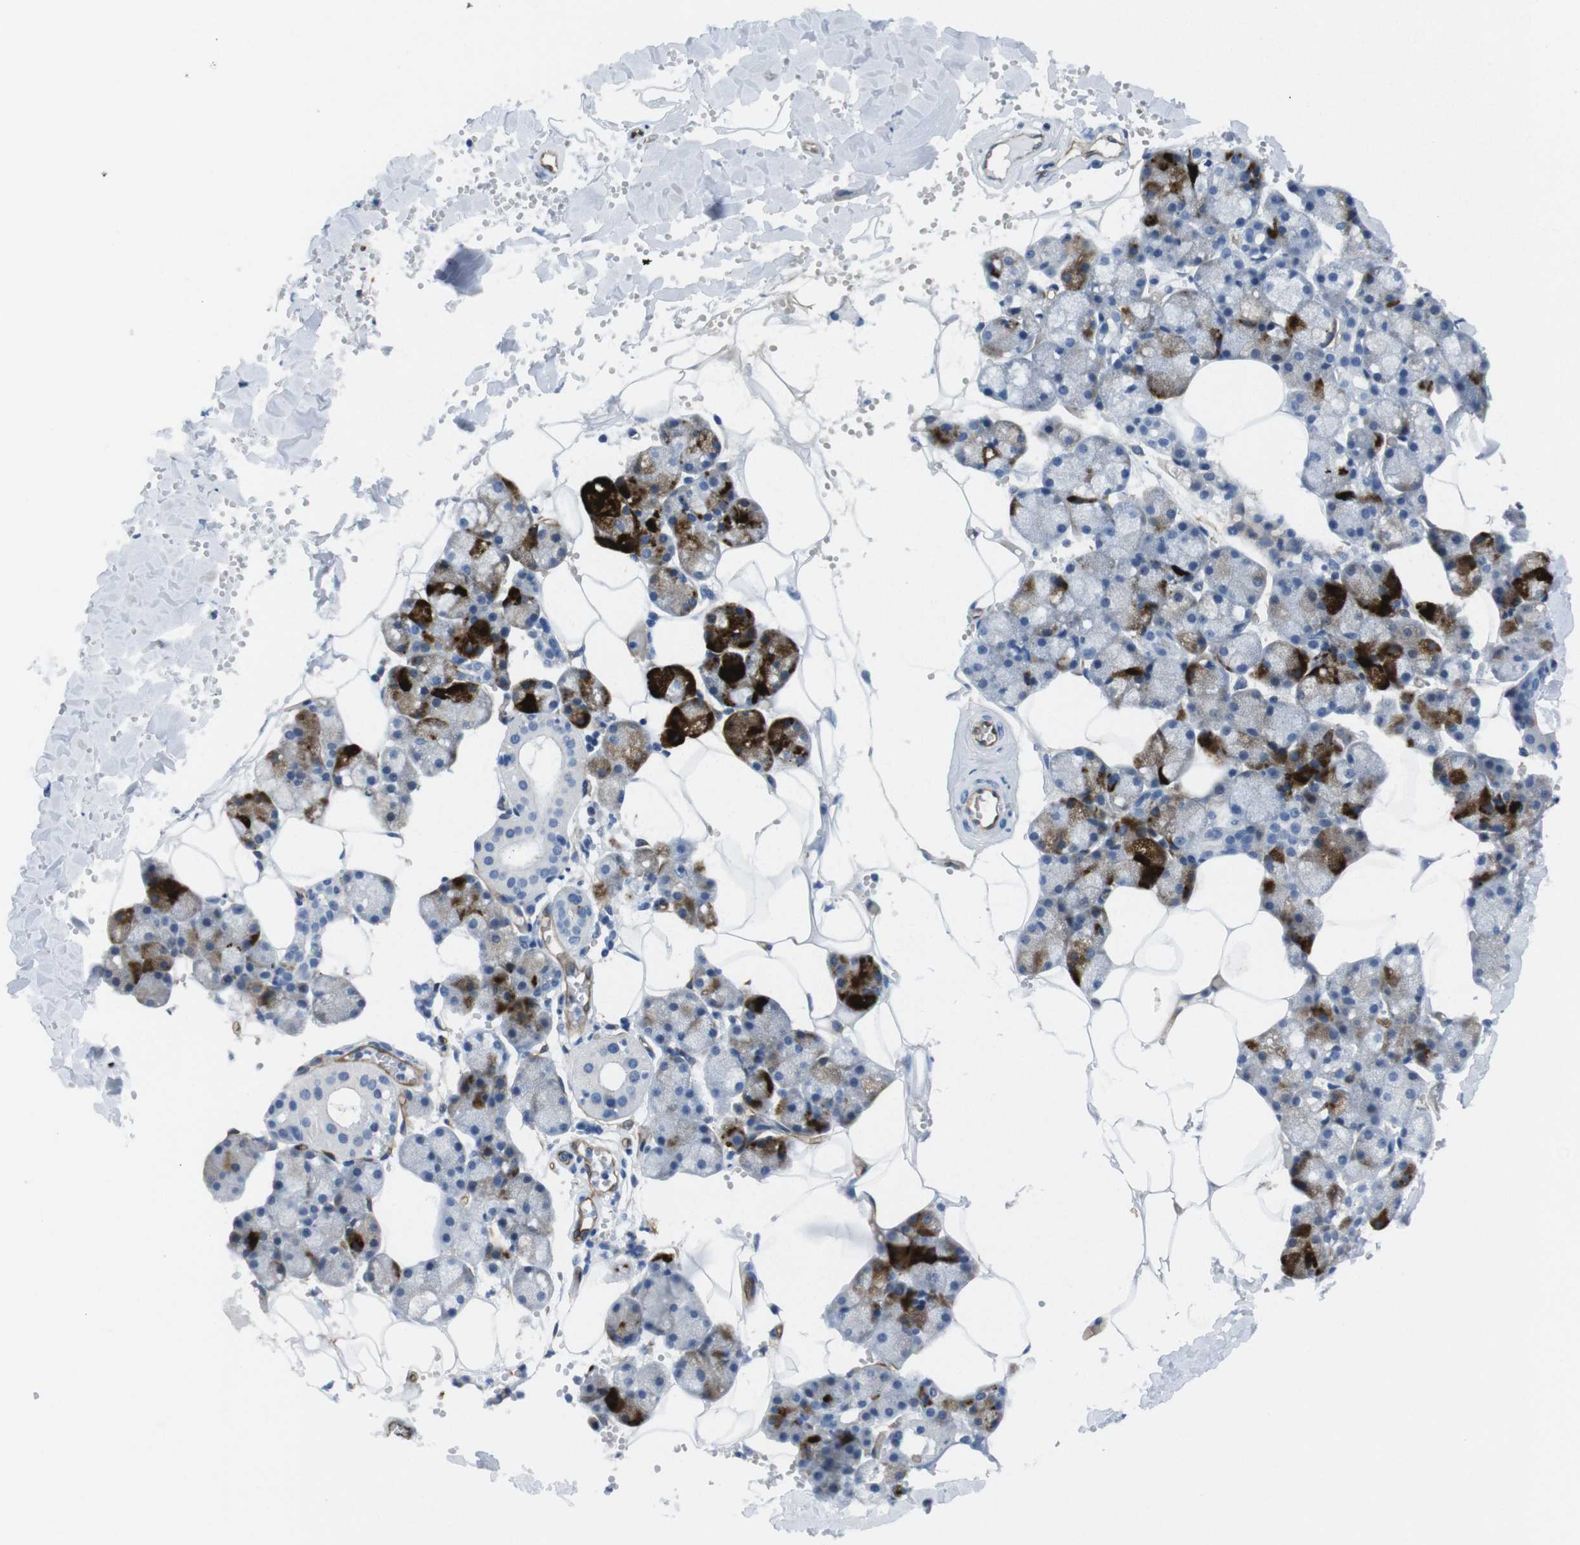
{"staining": {"intensity": "strong", "quantity": "25%-75%", "location": "cytoplasmic/membranous"}, "tissue": "salivary gland", "cell_type": "Glandular cells", "image_type": "normal", "snomed": [{"axis": "morphology", "description": "Normal tissue, NOS"}, {"axis": "topography", "description": "Salivary gland"}], "caption": "Immunohistochemical staining of benign human salivary gland shows high levels of strong cytoplasmic/membranous expression in approximately 25%-75% of glandular cells.", "gene": "HSPA12B", "patient": {"sex": "male", "age": 62}}